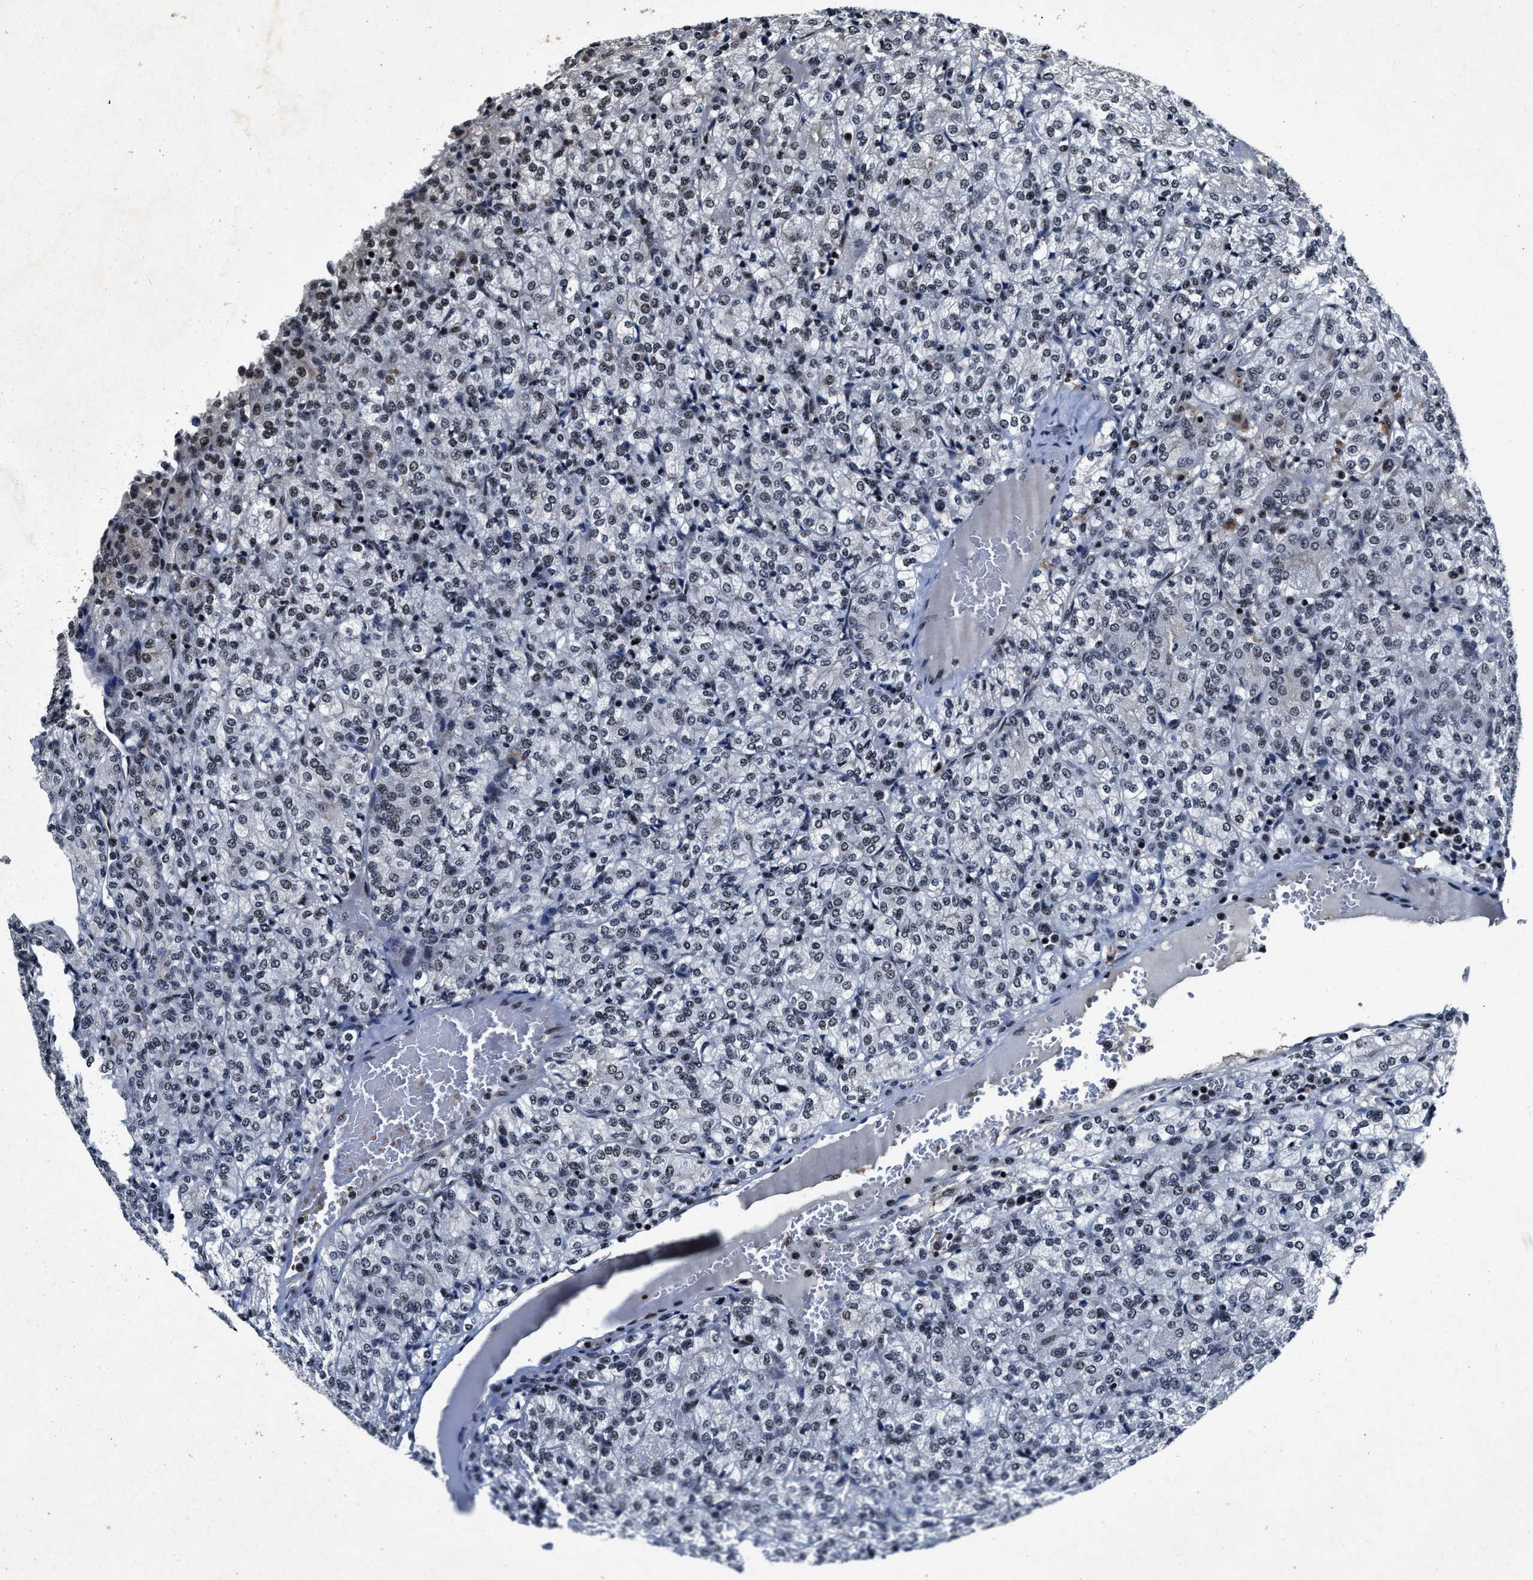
{"staining": {"intensity": "weak", "quantity": "25%-75%", "location": "nuclear"}, "tissue": "renal cancer", "cell_type": "Tumor cells", "image_type": "cancer", "snomed": [{"axis": "morphology", "description": "Adenocarcinoma, NOS"}, {"axis": "topography", "description": "Kidney"}], "caption": "Human renal cancer (adenocarcinoma) stained for a protein (brown) demonstrates weak nuclear positive staining in approximately 25%-75% of tumor cells.", "gene": "ZNF233", "patient": {"sex": "male", "age": 77}}